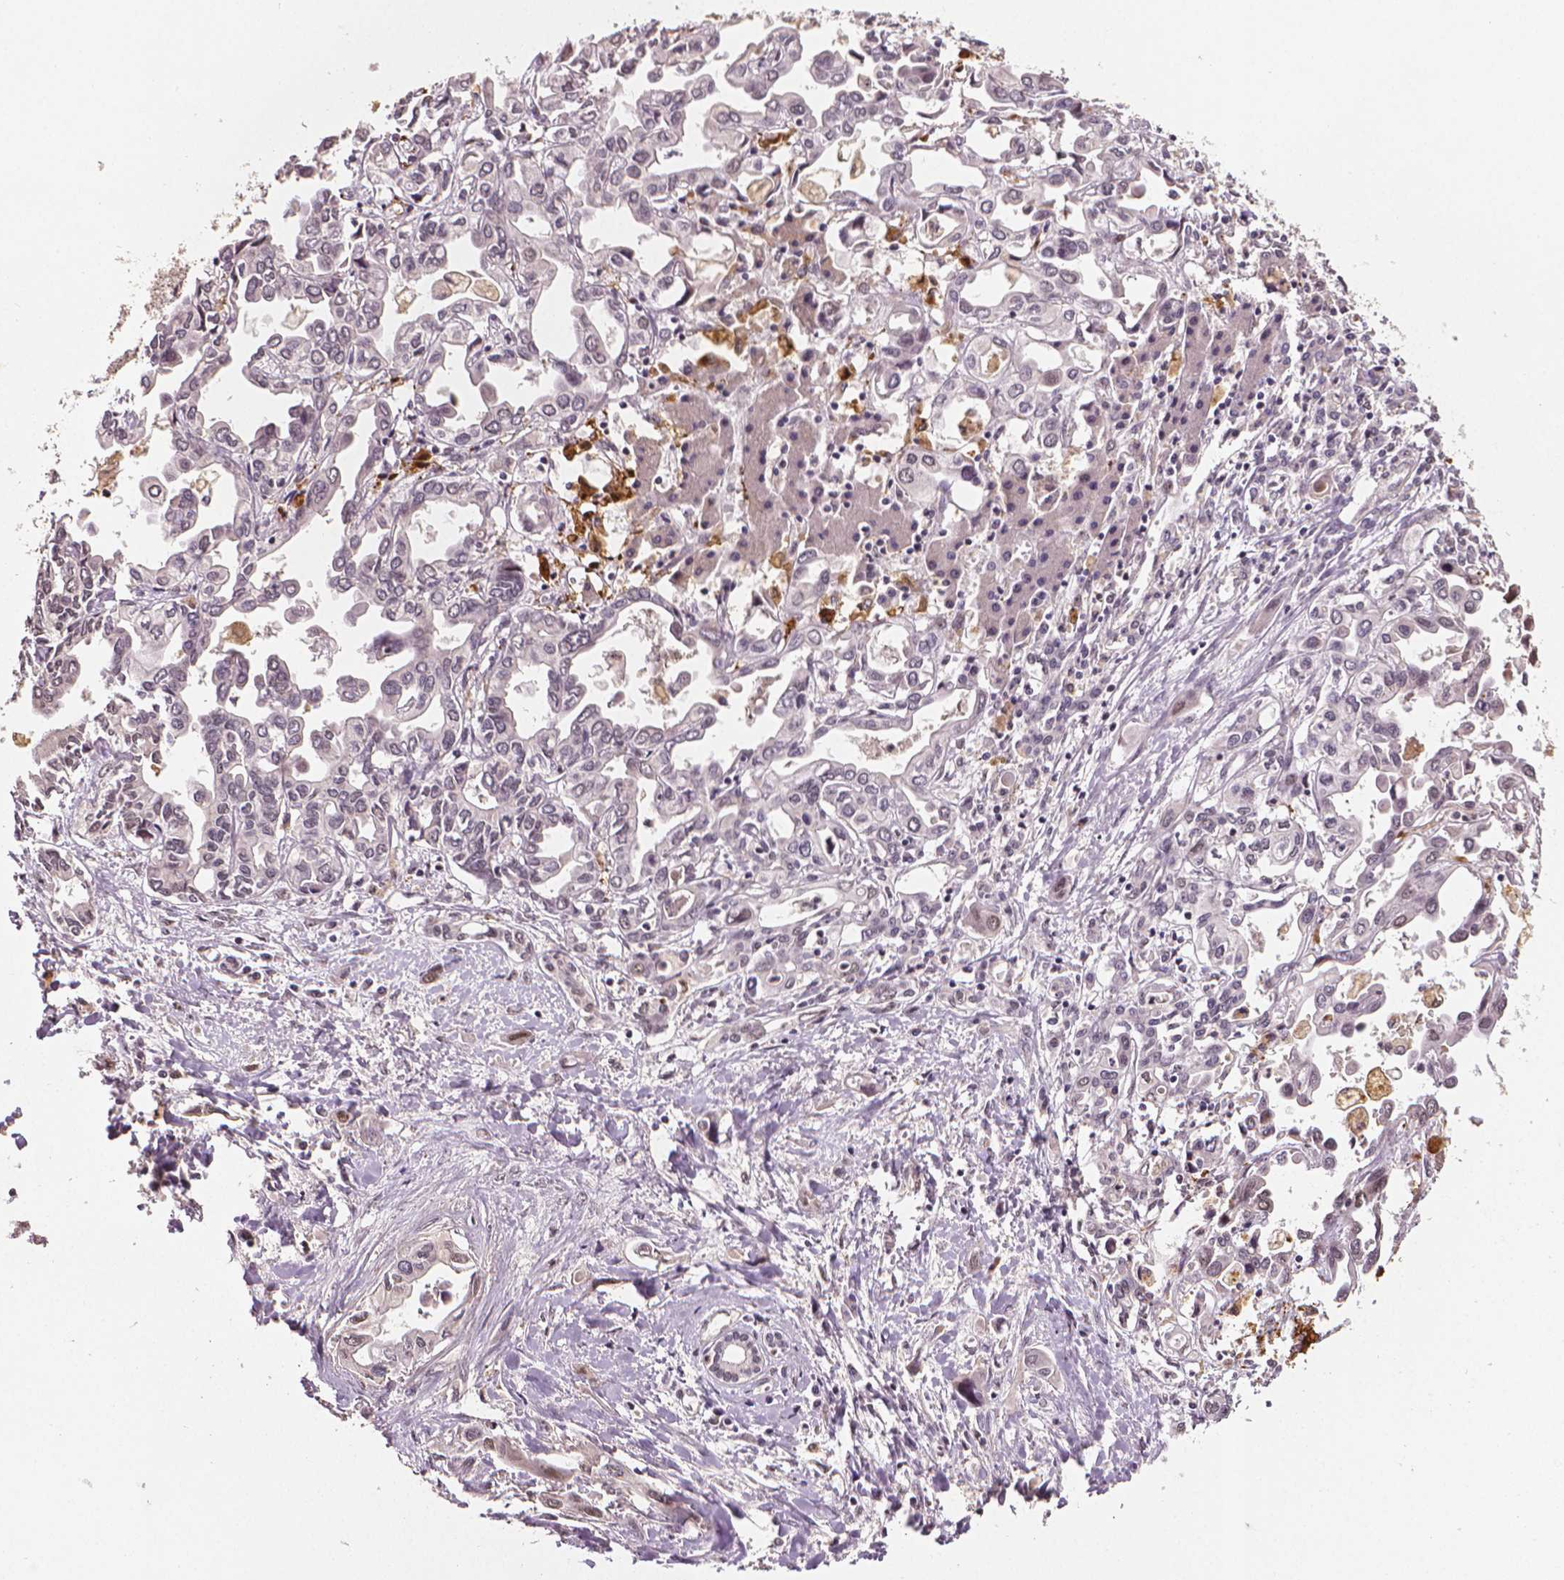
{"staining": {"intensity": "negative", "quantity": "none", "location": "none"}, "tissue": "liver cancer", "cell_type": "Tumor cells", "image_type": "cancer", "snomed": [{"axis": "morphology", "description": "Cholangiocarcinoma"}, {"axis": "topography", "description": "Liver"}], "caption": "An immunohistochemistry (IHC) image of cholangiocarcinoma (liver) is shown. There is no staining in tumor cells of cholangiocarcinoma (liver).", "gene": "STAT3", "patient": {"sex": "female", "age": 64}}